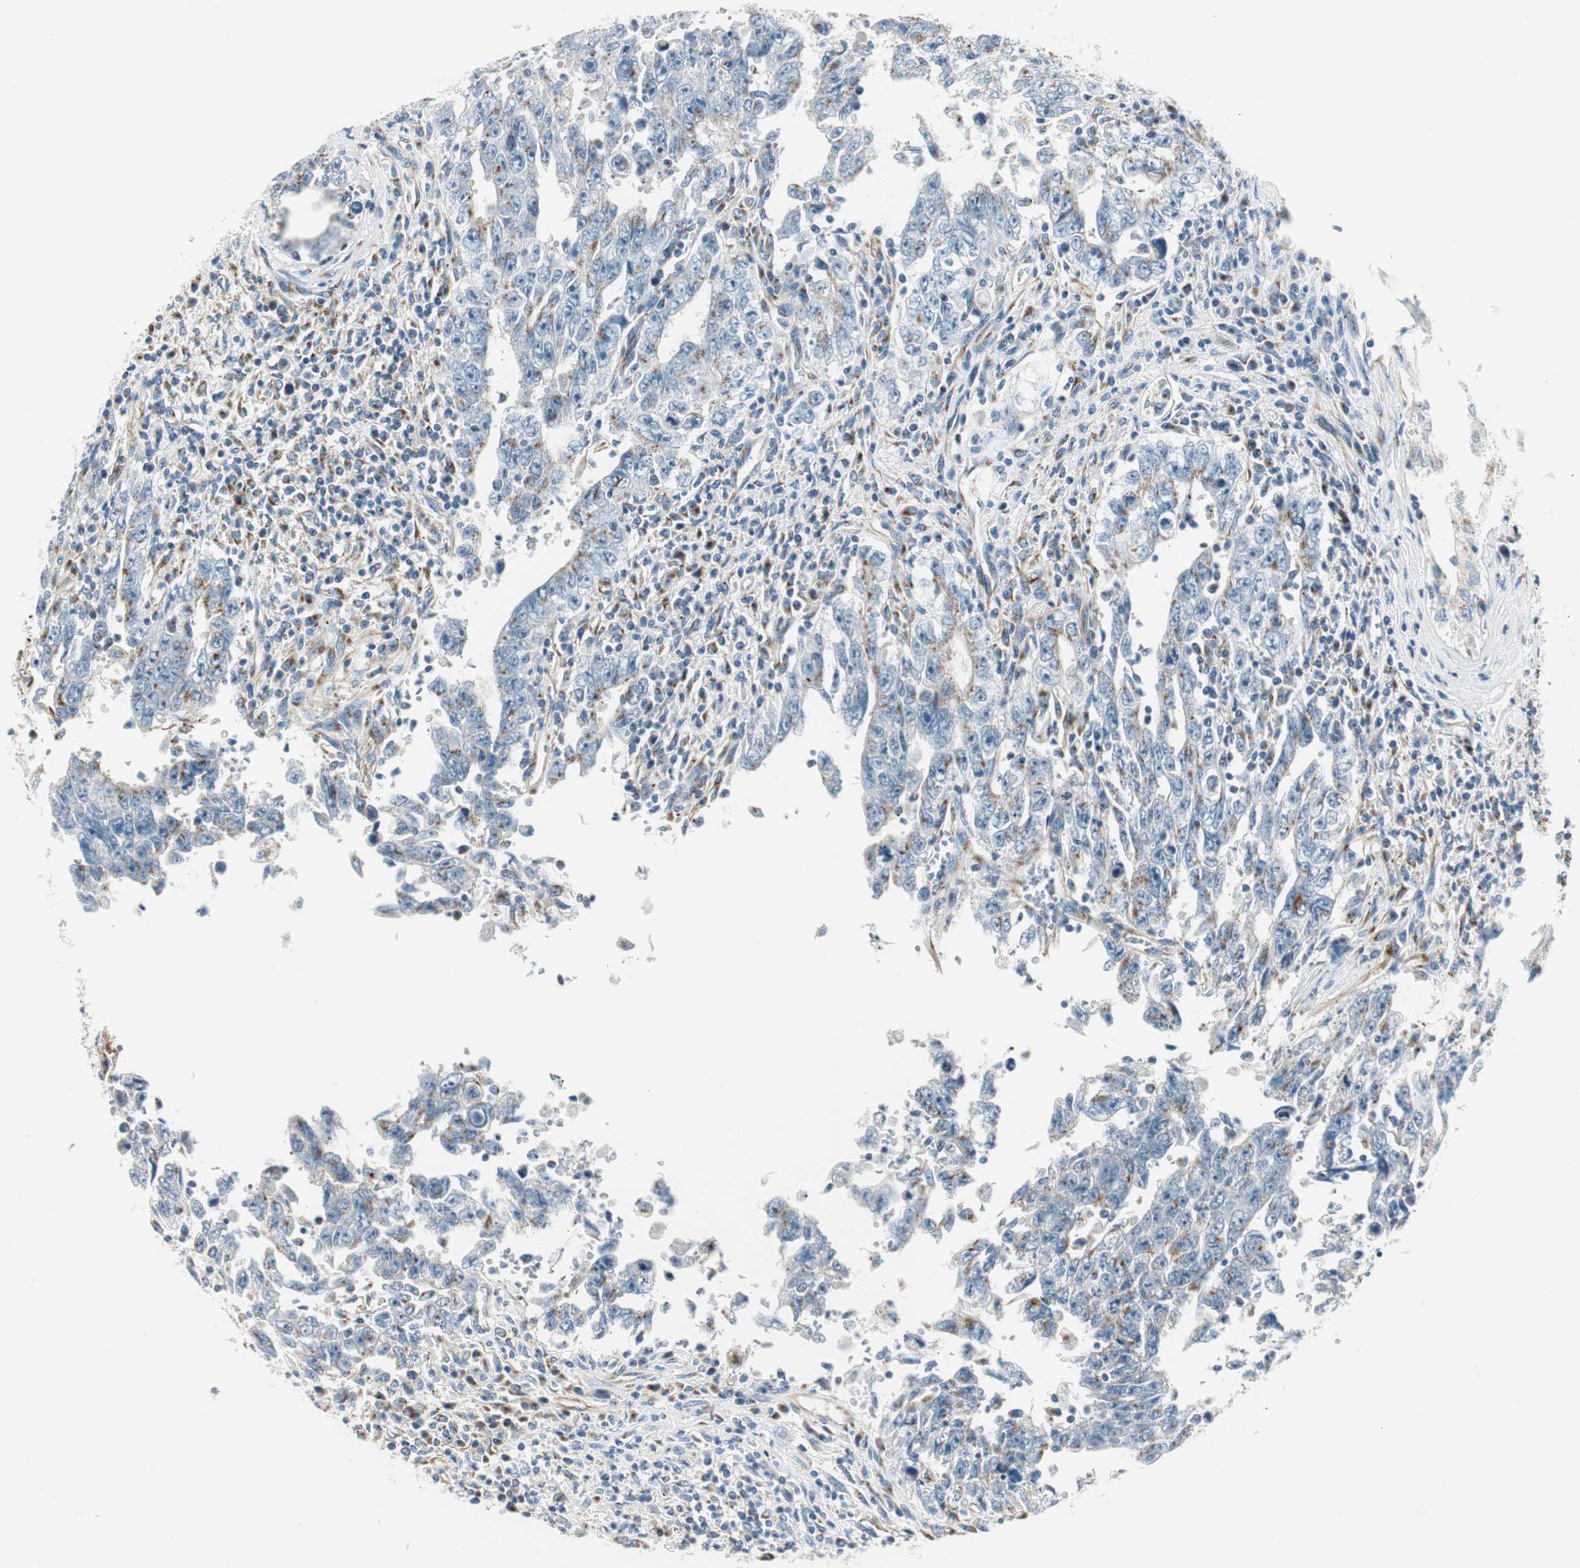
{"staining": {"intensity": "moderate", "quantity": "<25%", "location": "cytoplasmic/membranous"}, "tissue": "testis cancer", "cell_type": "Tumor cells", "image_type": "cancer", "snomed": [{"axis": "morphology", "description": "Carcinoma, Embryonal, NOS"}, {"axis": "topography", "description": "Testis"}], "caption": "An IHC histopathology image of neoplastic tissue is shown. Protein staining in brown shows moderate cytoplasmic/membranous positivity in testis embryonal carcinoma within tumor cells. The protein of interest is shown in brown color, while the nuclei are stained blue.", "gene": "TMF1", "patient": {"sex": "male", "age": 28}}